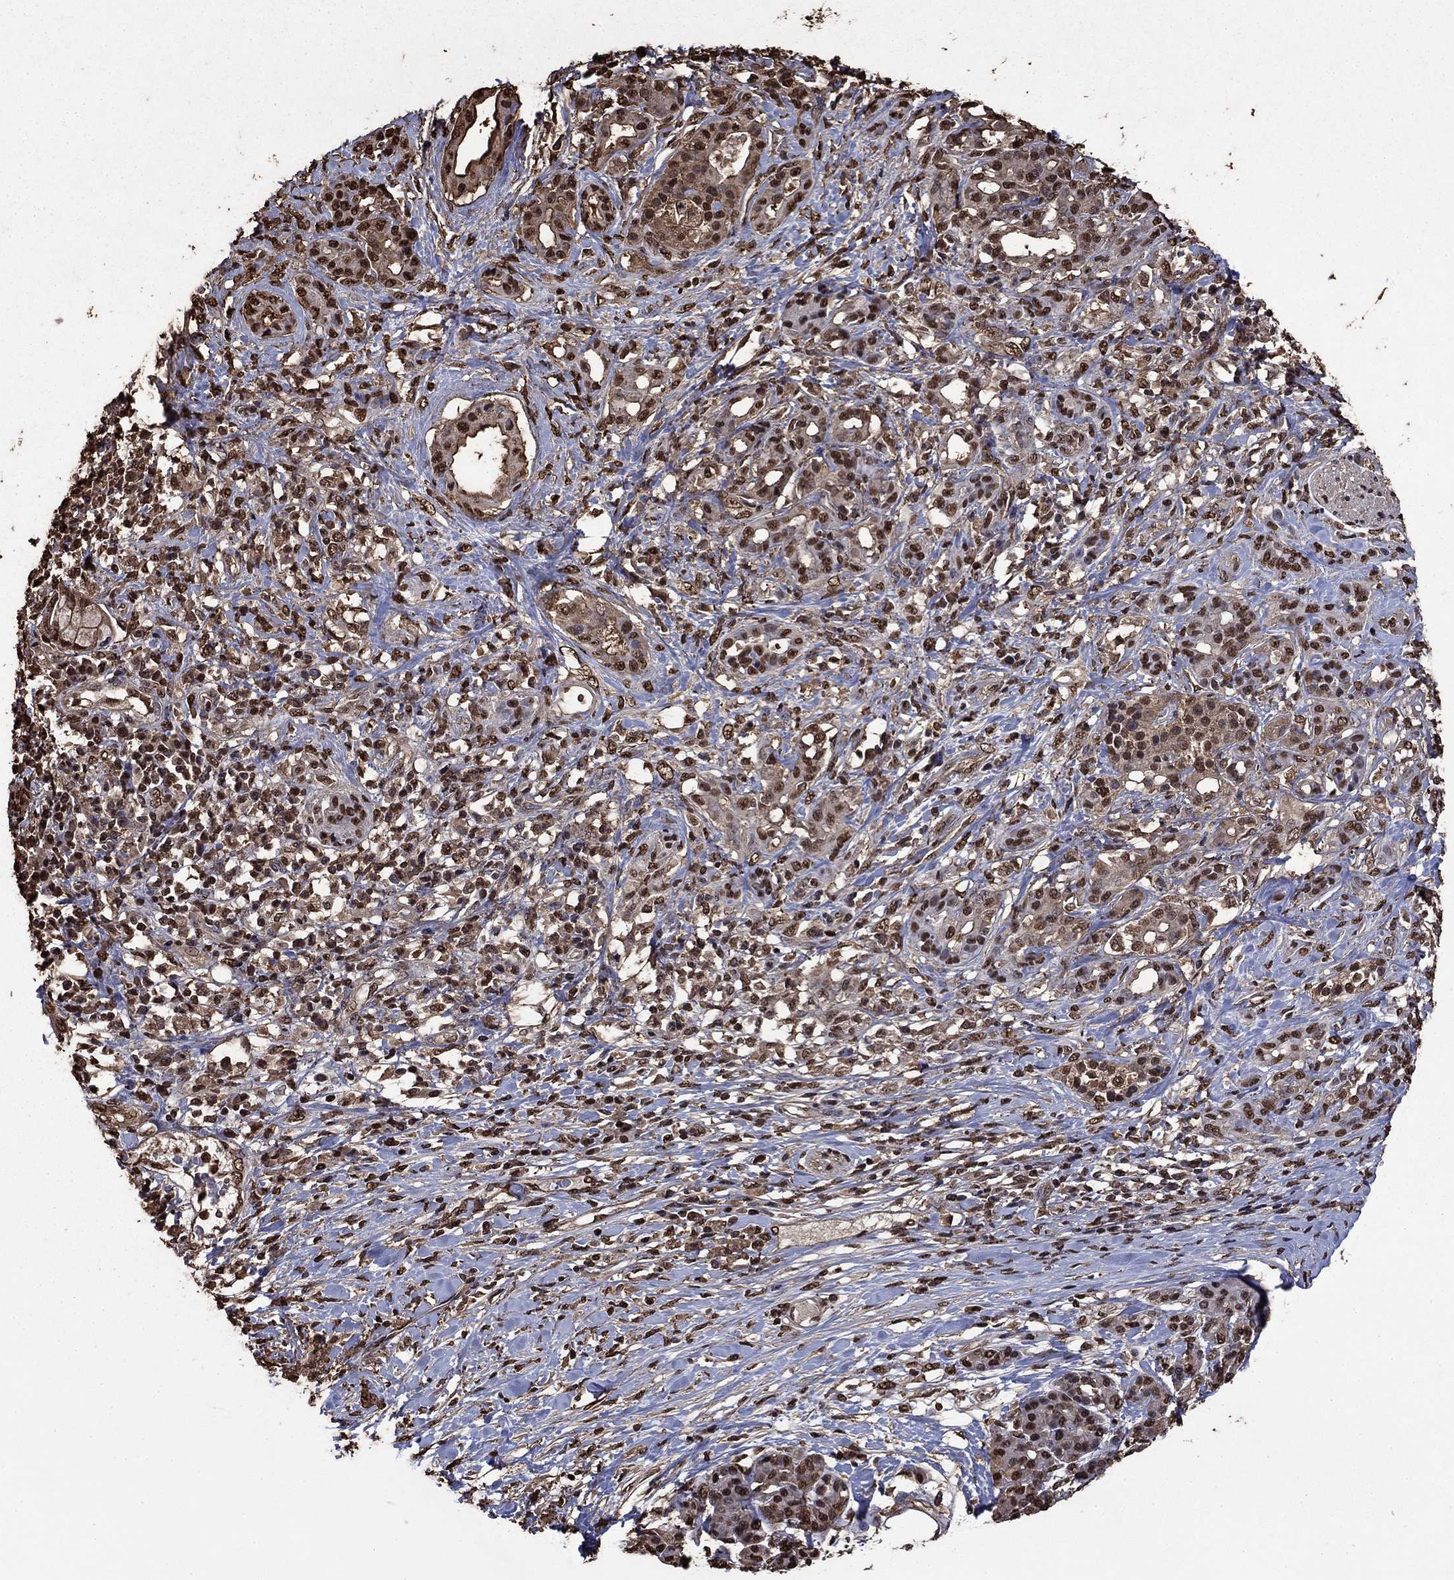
{"staining": {"intensity": "moderate", "quantity": "25%-75%", "location": "cytoplasmic/membranous,nuclear"}, "tissue": "pancreatic cancer", "cell_type": "Tumor cells", "image_type": "cancer", "snomed": [{"axis": "morphology", "description": "Adenocarcinoma, NOS"}, {"axis": "topography", "description": "Pancreas"}], "caption": "Brown immunohistochemical staining in pancreatic cancer (adenocarcinoma) demonstrates moderate cytoplasmic/membranous and nuclear staining in approximately 25%-75% of tumor cells. (DAB (3,3'-diaminobenzidine) IHC with brightfield microscopy, high magnification).", "gene": "GAPDH", "patient": {"sex": "female", "age": 56}}